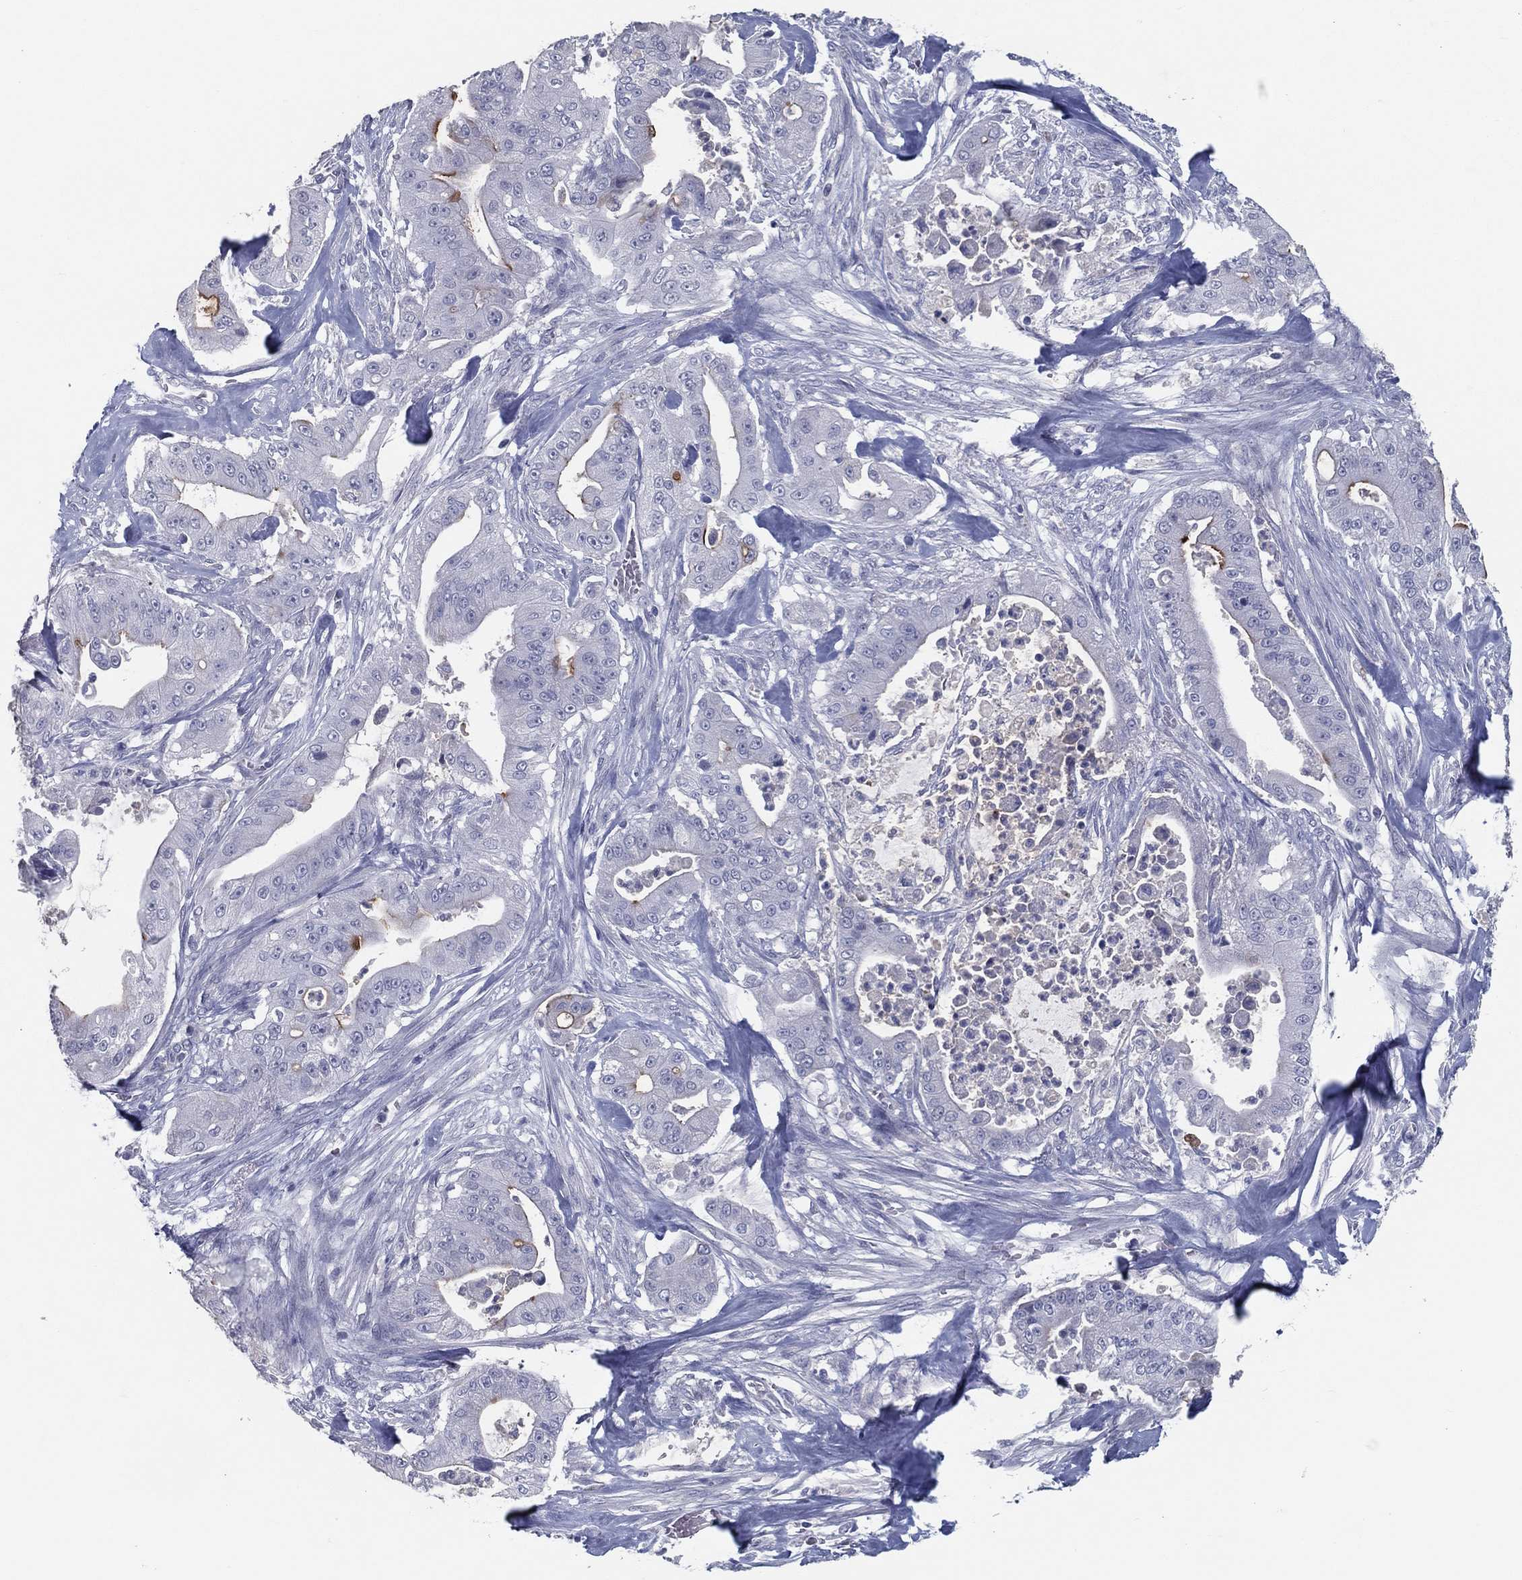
{"staining": {"intensity": "strong", "quantity": "<25%", "location": "cytoplasmic/membranous"}, "tissue": "pancreatic cancer", "cell_type": "Tumor cells", "image_type": "cancer", "snomed": [{"axis": "morphology", "description": "Normal tissue, NOS"}, {"axis": "morphology", "description": "Inflammation, NOS"}, {"axis": "morphology", "description": "Adenocarcinoma, NOS"}, {"axis": "topography", "description": "Pancreas"}], "caption": "IHC histopathology image of human adenocarcinoma (pancreatic) stained for a protein (brown), which exhibits medium levels of strong cytoplasmic/membranous staining in approximately <25% of tumor cells.", "gene": "ACE2", "patient": {"sex": "male", "age": 57}}